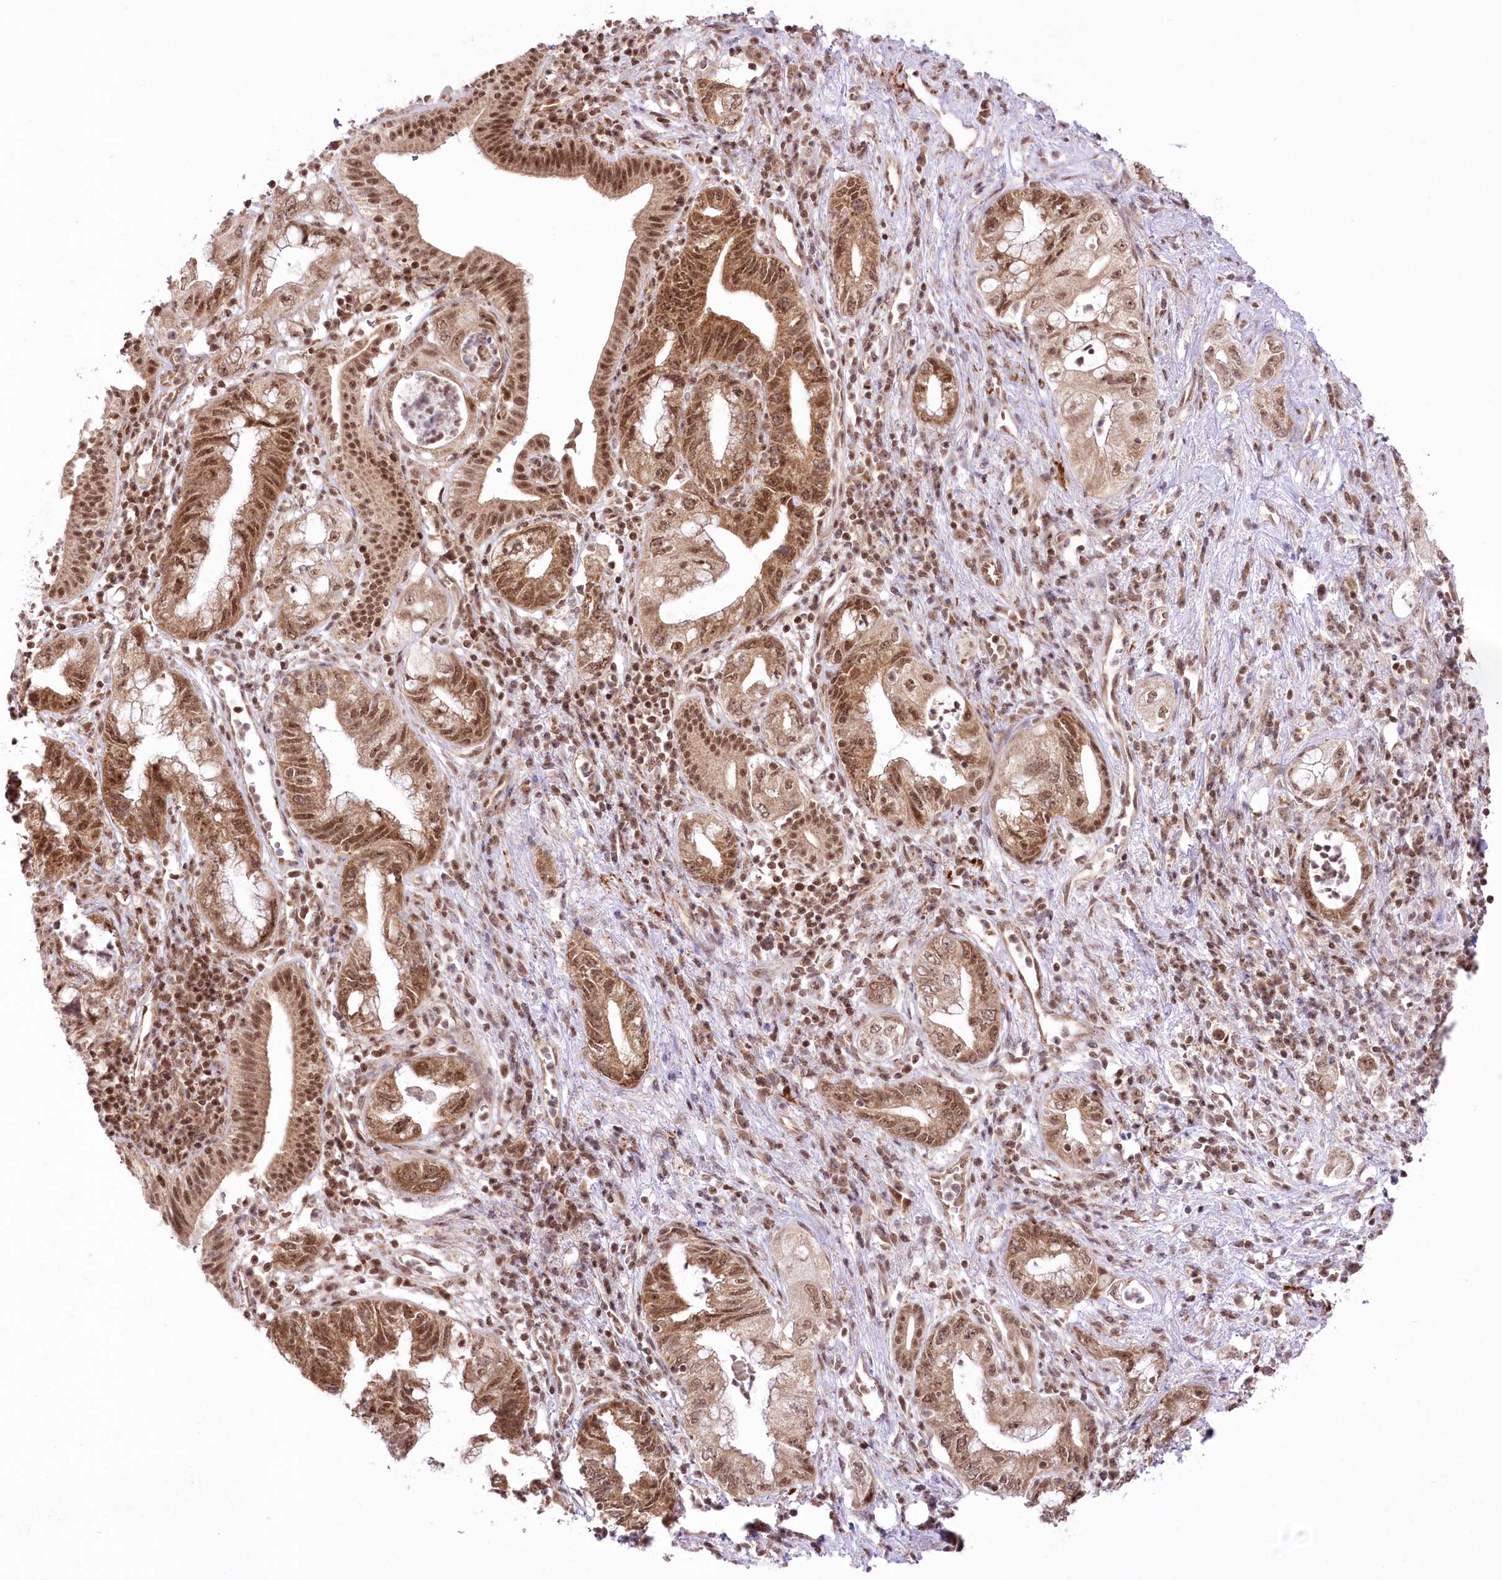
{"staining": {"intensity": "moderate", "quantity": ">75%", "location": "cytoplasmic/membranous,nuclear"}, "tissue": "pancreatic cancer", "cell_type": "Tumor cells", "image_type": "cancer", "snomed": [{"axis": "morphology", "description": "Adenocarcinoma, NOS"}, {"axis": "topography", "description": "Pancreas"}], "caption": "This is an image of immunohistochemistry (IHC) staining of pancreatic cancer (adenocarcinoma), which shows moderate expression in the cytoplasmic/membranous and nuclear of tumor cells.", "gene": "ZMAT2", "patient": {"sex": "female", "age": 73}}